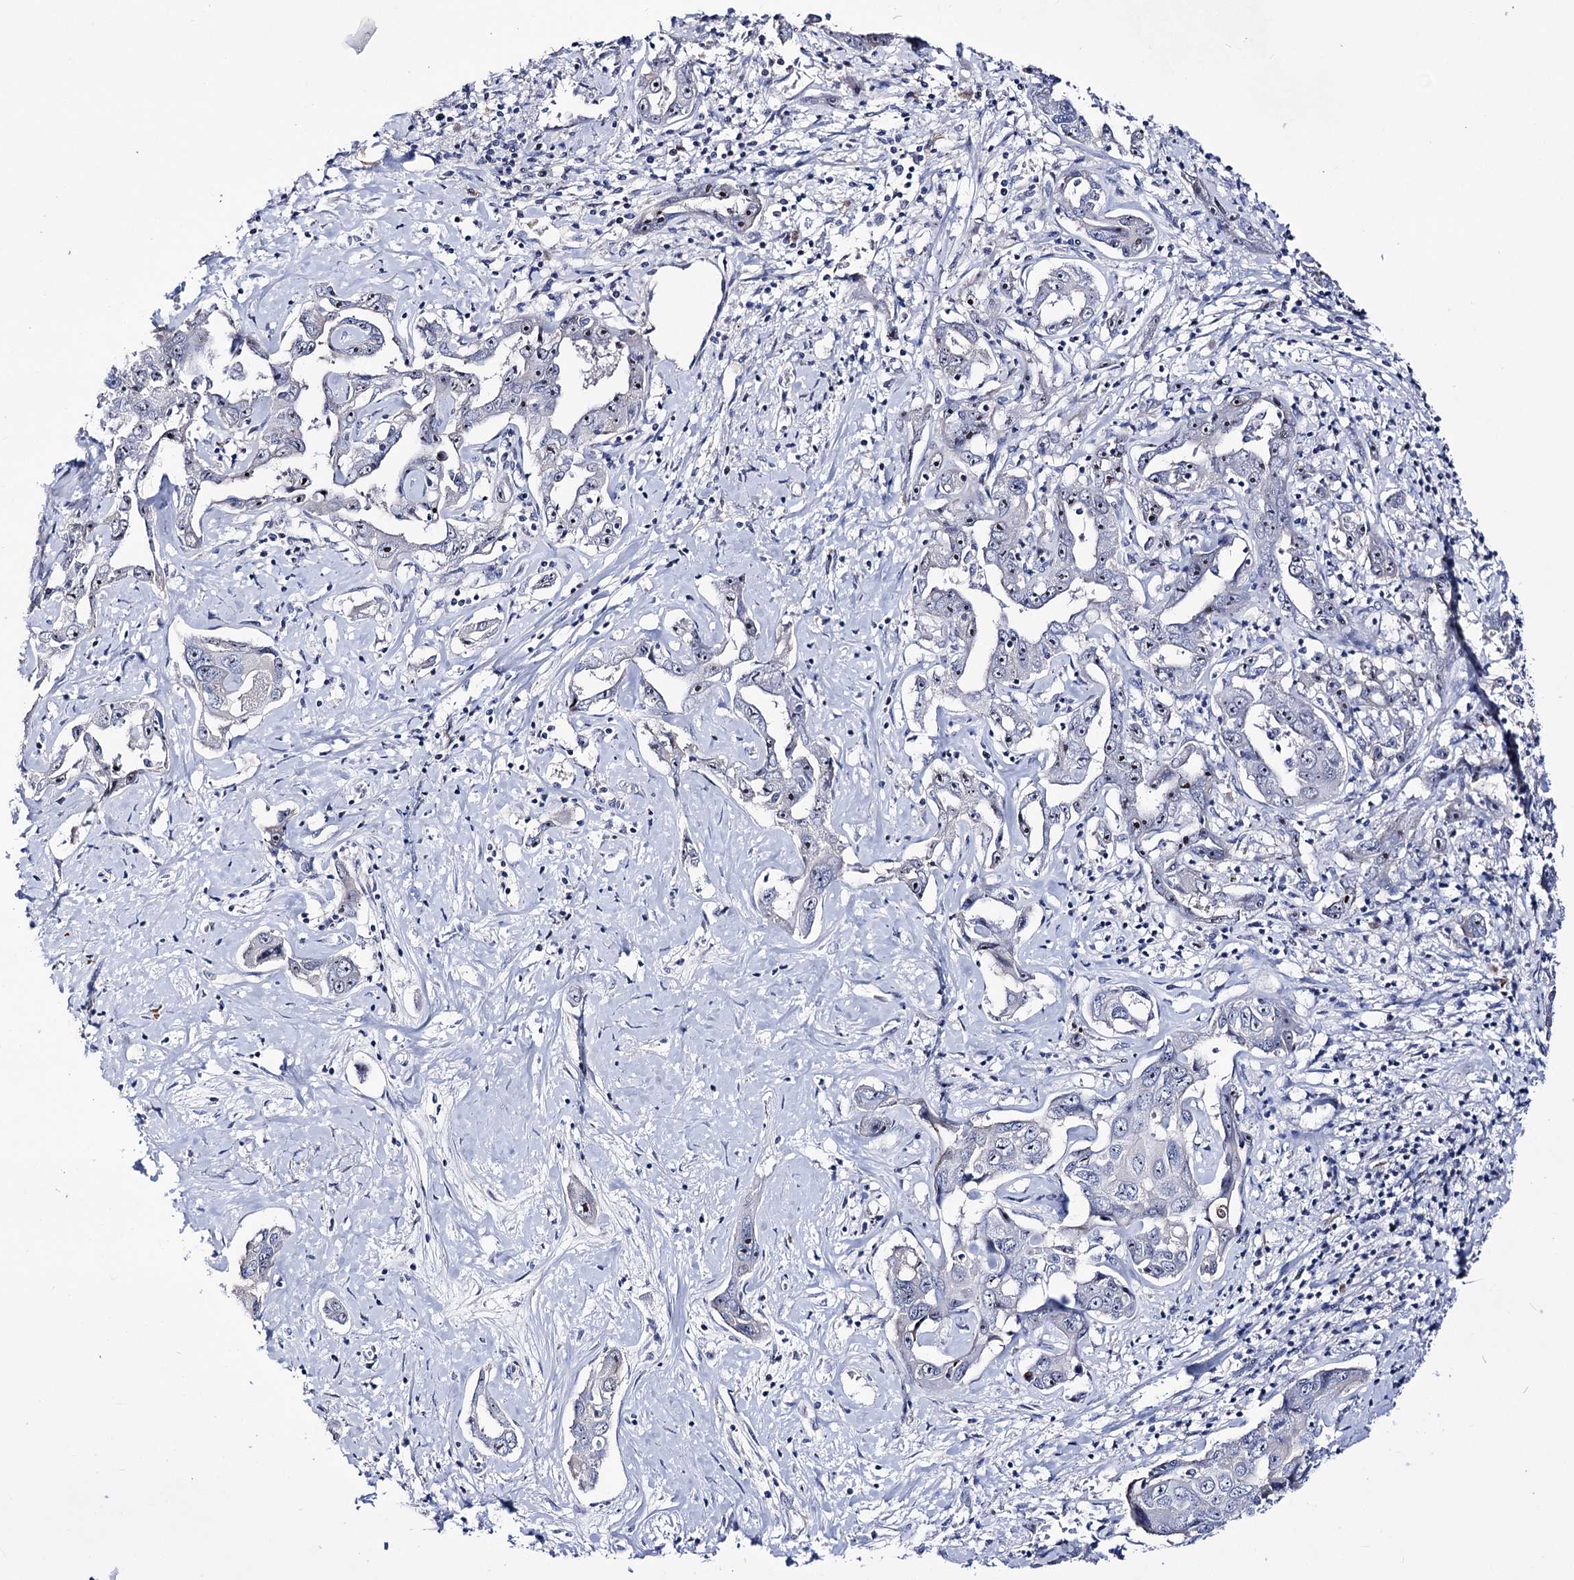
{"staining": {"intensity": "moderate", "quantity": "<25%", "location": "nuclear"}, "tissue": "liver cancer", "cell_type": "Tumor cells", "image_type": "cancer", "snomed": [{"axis": "morphology", "description": "Cholangiocarcinoma"}, {"axis": "topography", "description": "Liver"}], "caption": "Protein staining displays moderate nuclear expression in approximately <25% of tumor cells in cholangiocarcinoma (liver). (DAB IHC, brown staining for protein, blue staining for nuclei).", "gene": "PCGF5", "patient": {"sex": "male", "age": 59}}